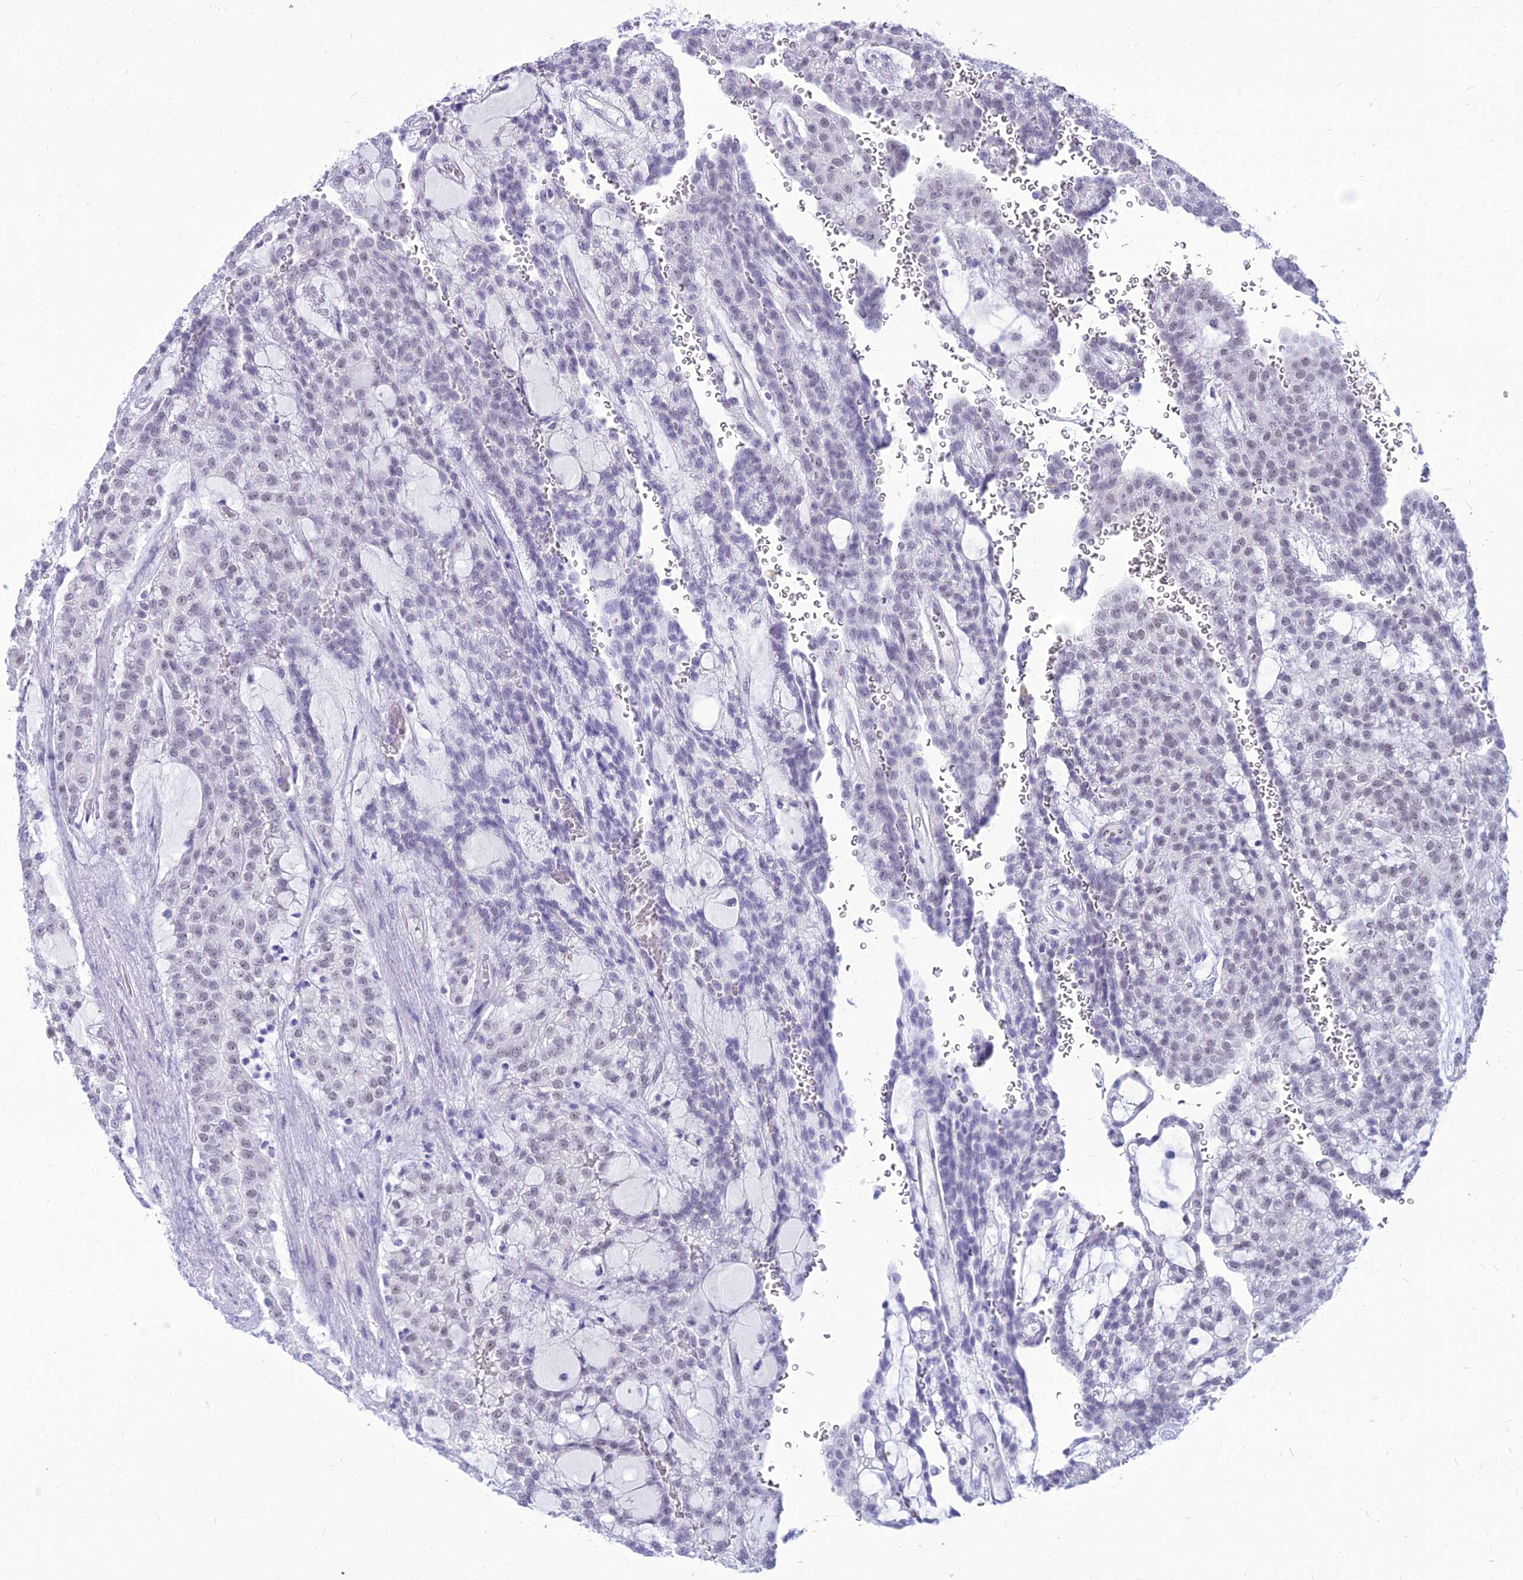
{"staining": {"intensity": "weak", "quantity": "25%-75%", "location": "nuclear"}, "tissue": "renal cancer", "cell_type": "Tumor cells", "image_type": "cancer", "snomed": [{"axis": "morphology", "description": "Adenocarcinoma, NOS"}, {"axis": "topography", "description": "Kidney"}], "caption": "Immunohistochemical staining of human renal adenocarcinoma shows low levels of weak nuclear expression in about 25%-75% of tumor cells.", "gene": "DHX40", "patient": {"sex": "male", "age": 63}}